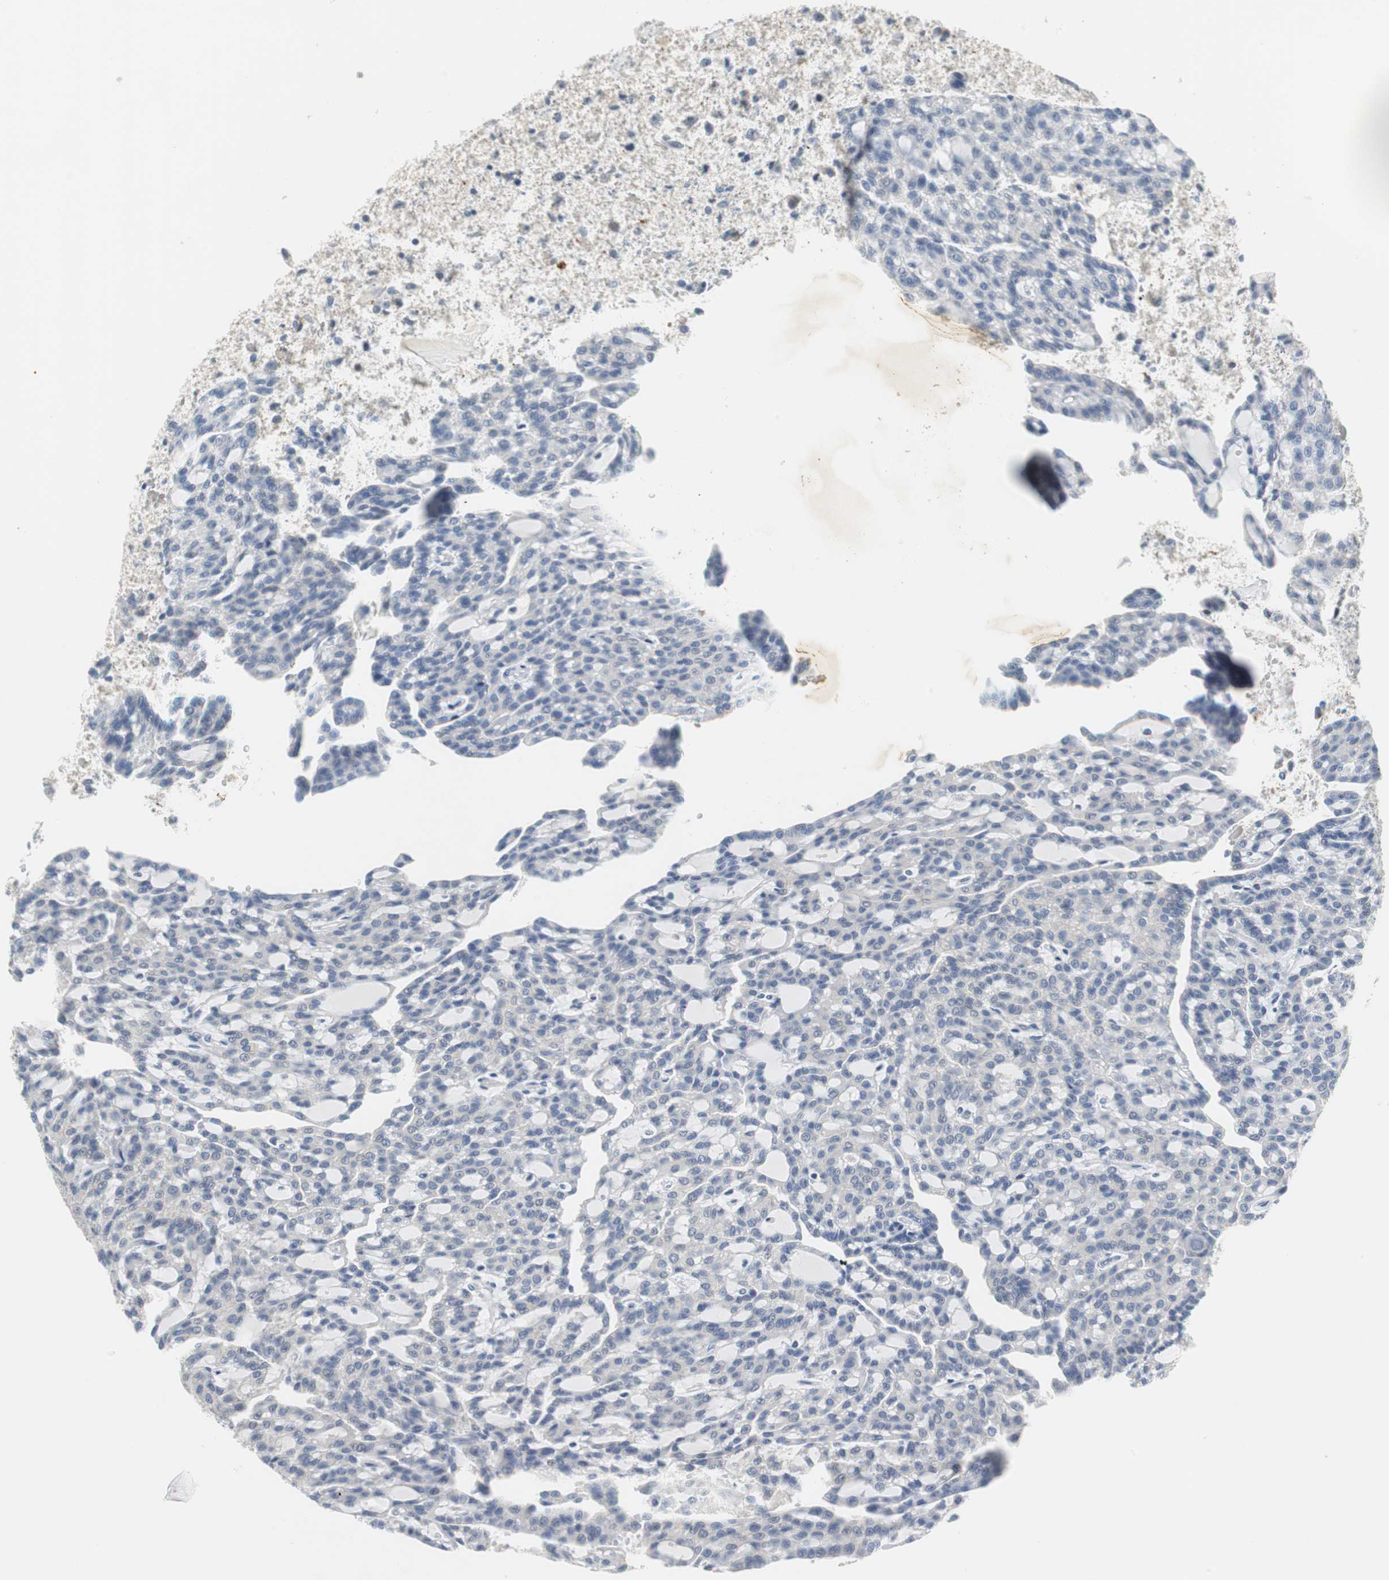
{"staining": {"intensity": "negative", "quantity": "none", "location": "none"}, "tissue": "renal cancer", "cell_type": "Tumor cells", "image_type": "cancer", "snomed": [{"axis": "morphology", "description": "Adenocarcinoma, NOS"}, {"axis": "topography", "description": "Kidney"}], "caption": "An IHC histopathology image of renal cancer is shown. There is no staining in tumor cells of renal cancer.", "gene": "MUC7", "patient": {"sex": "male", "age": 63}}